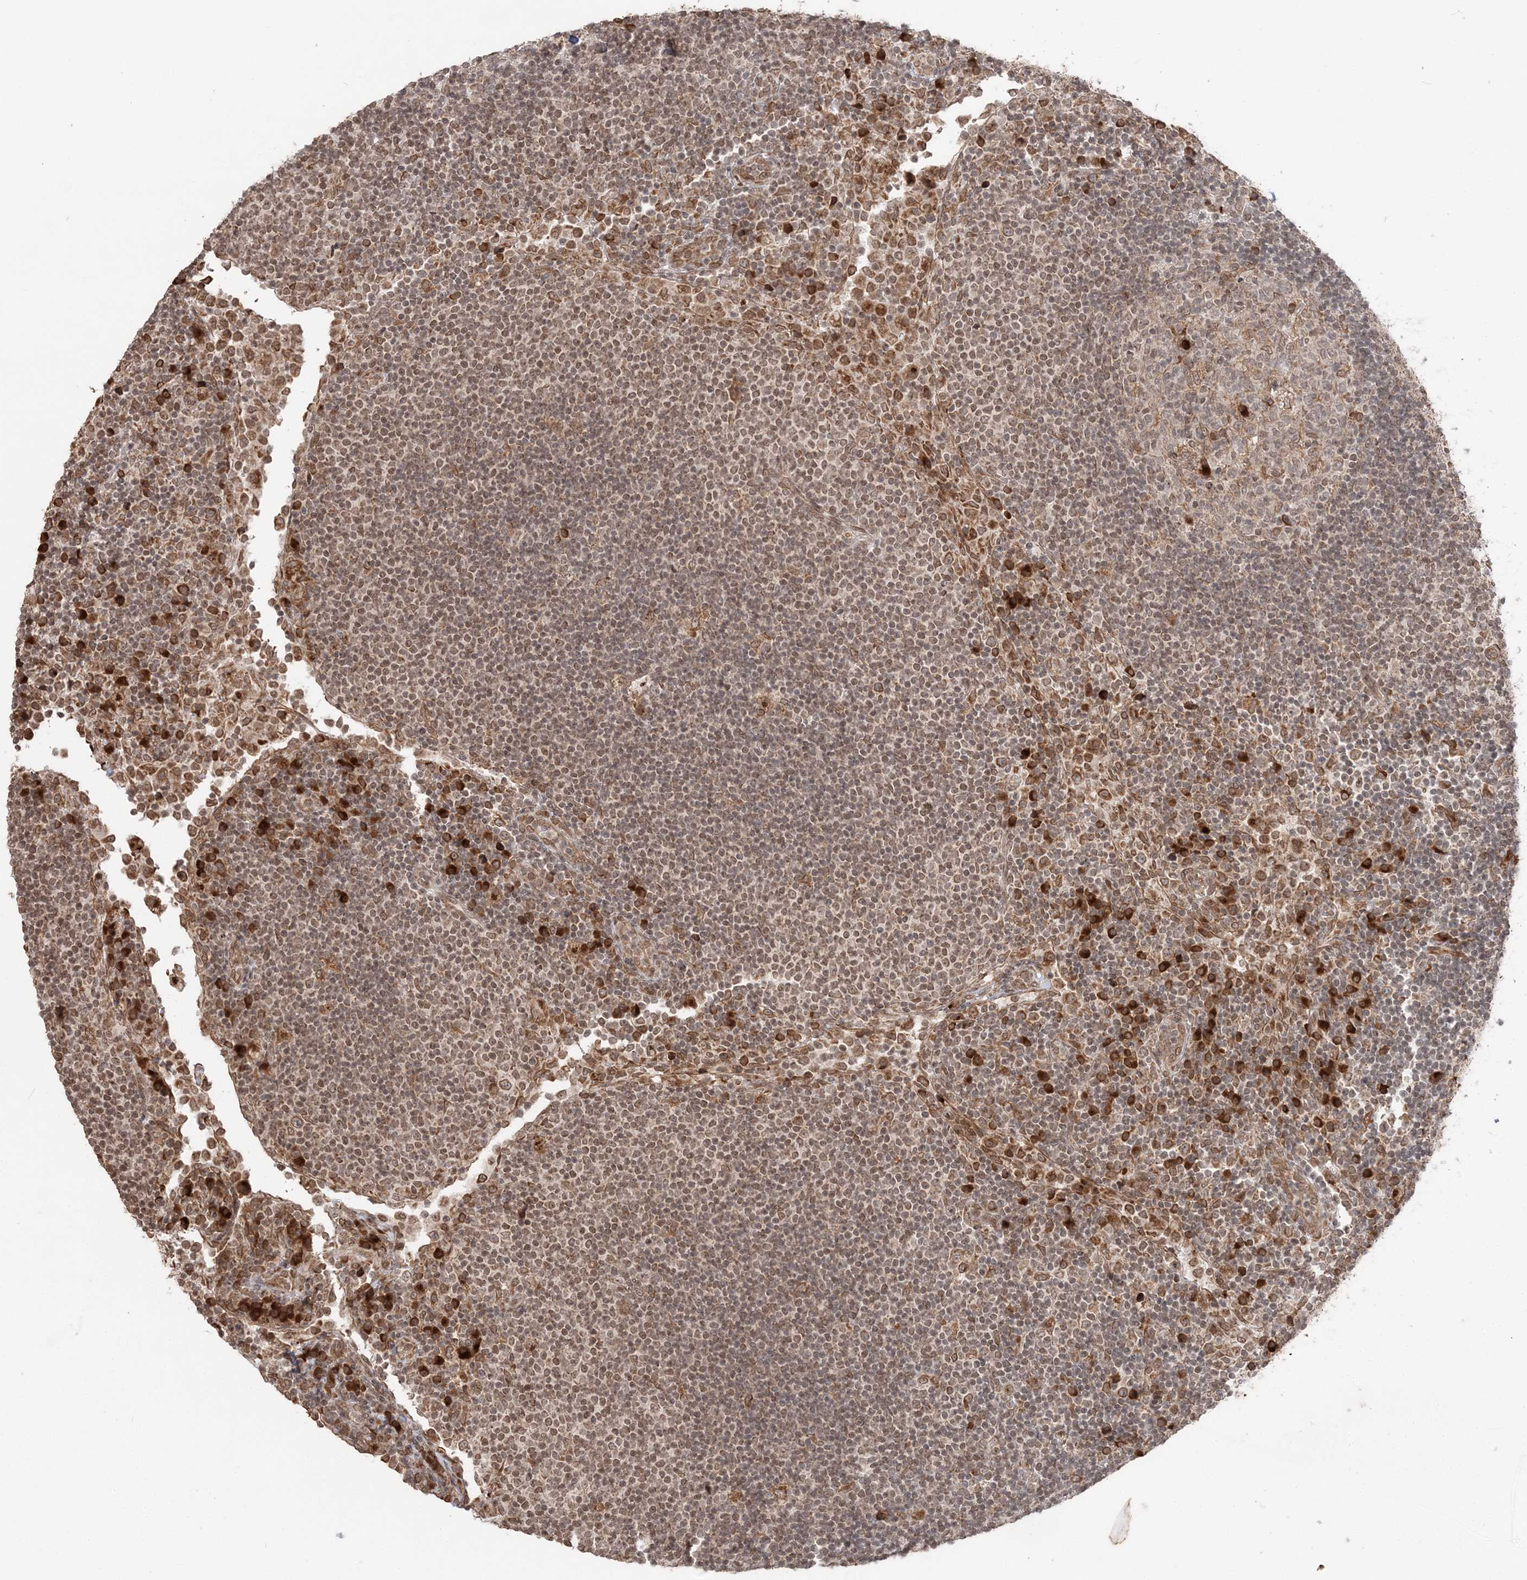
{"staining": {"intensity": "weak", "quantity": "25%-75%", "location": "cytoplasmic/membranous"}, "tissue": "lymph node", "cell_type": "Germinal center cells", "image_type": "normal", "snomed": [{"axis": "morphology", "description": "Normal tissue, NOS"}, {"axis": "topography", "description": "Lymph node"}], "caption": "Germinal center cells reveal low levels of weak cytoplasmic/membranous staining in about 25%-75% of cells in benign lymph node. The staining was performed using DAB (3,3'-diaminobenzidine) to visualize the protein expression in brown, while the nuclei were stained in blue with hematoxylin (Magnification: 20x).", "gene": "TMED10", "patient": {"sex": "female", "age": 53}}